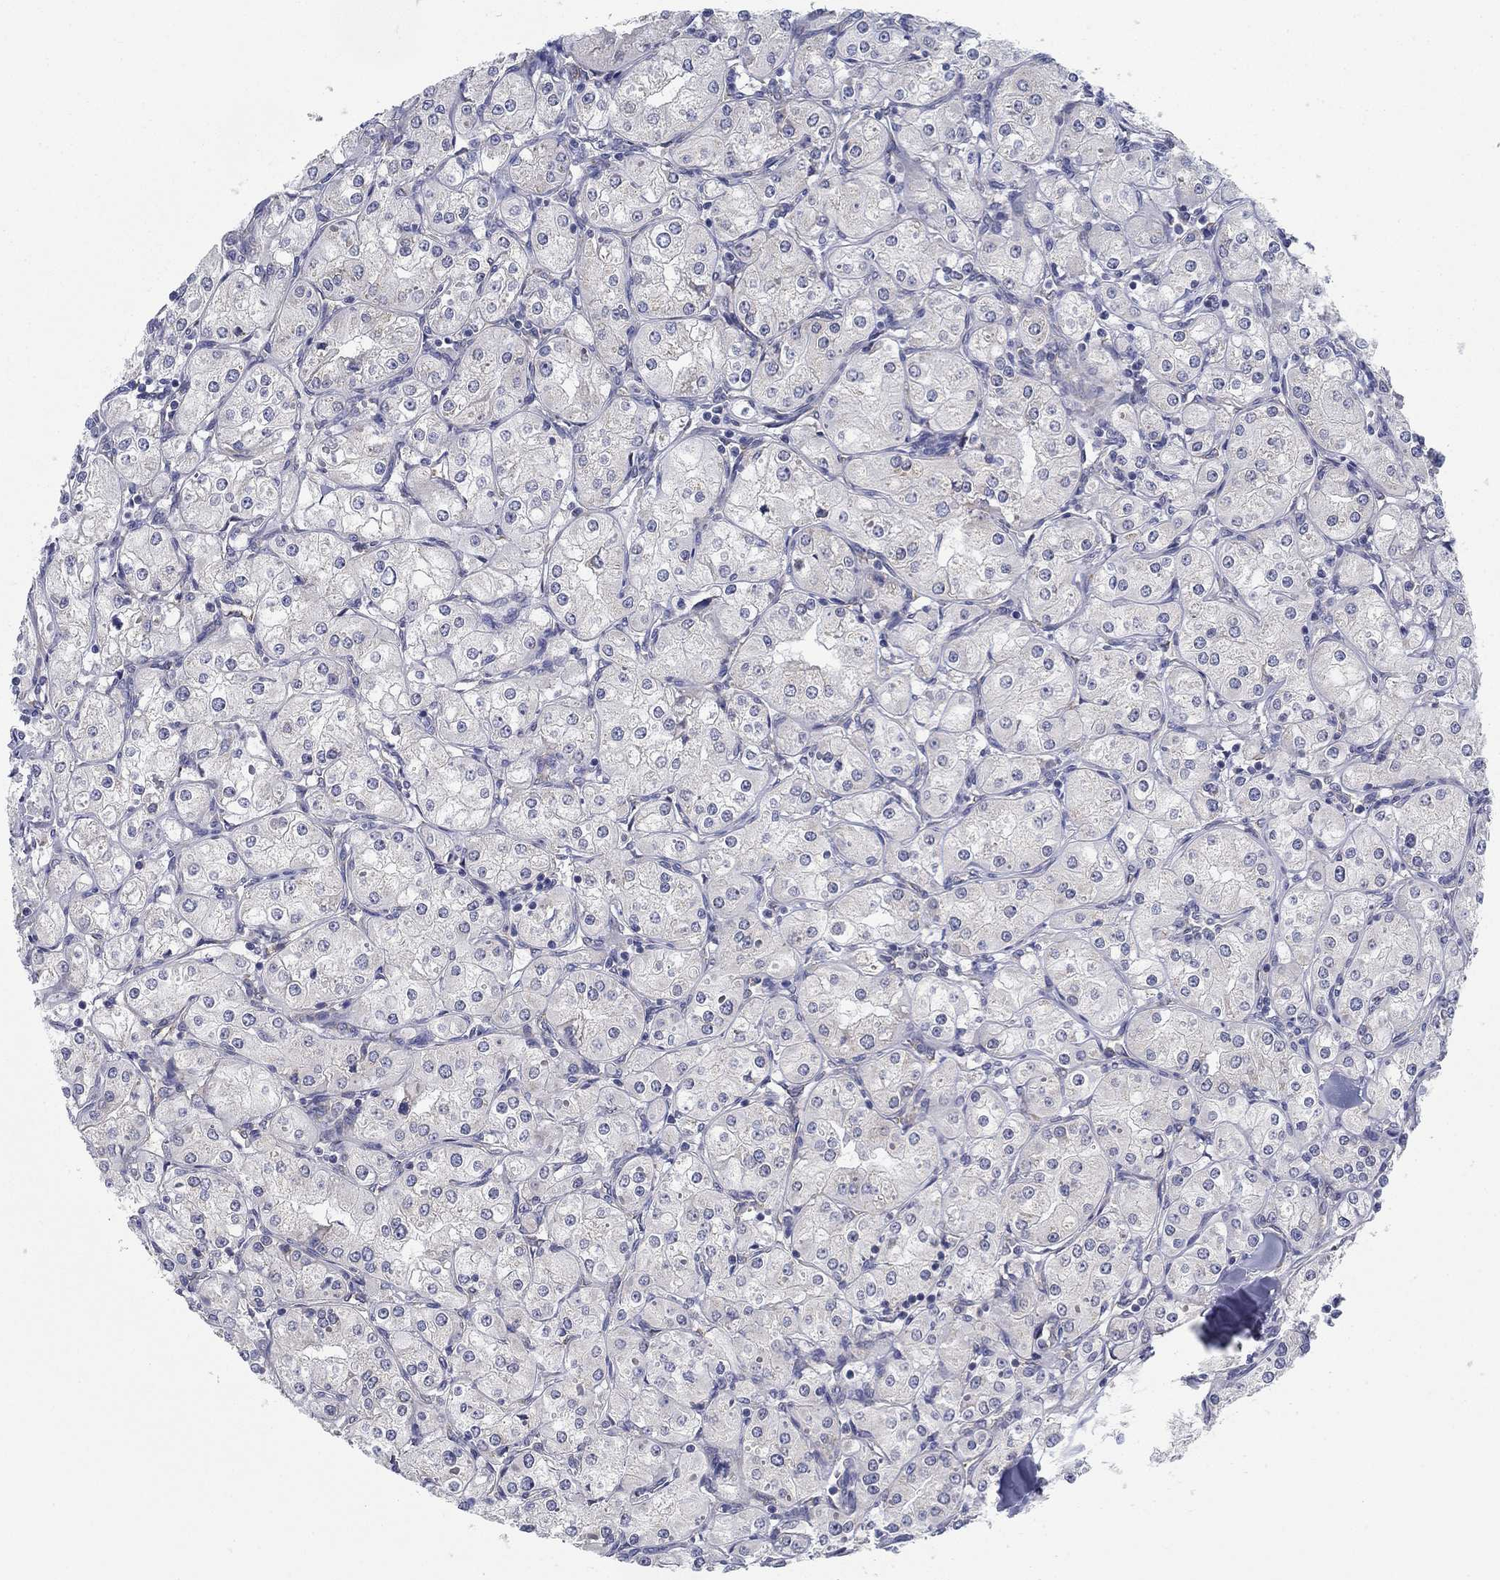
{"staining": {"intensity": "negative", "quantity": "none", "location": "none"}, "tissue": "renal cancer", "cell_type": "Tumor cells", "image_type": "cancer", "snomed": [{"axis": "morphology", "description": "Adenocarcinoma, NOS"}, {"axis": "topography", "description": "Kidney"}], "caption": "IHC image of neoplastic tissue: human renal adenocarcinoma stained with DAB (3,3'-diaminobenzidine) demonstrates no significant protein positivity in tumor cells. Brightfield microscopy of immunohistochemistry stained with DAB (3,3'-diaminobenzidine) (brown) and hematoxylin (blue), captured at high magnification.", "gene": "FXR1", "patient": {"sex": "male", "age": 77}}